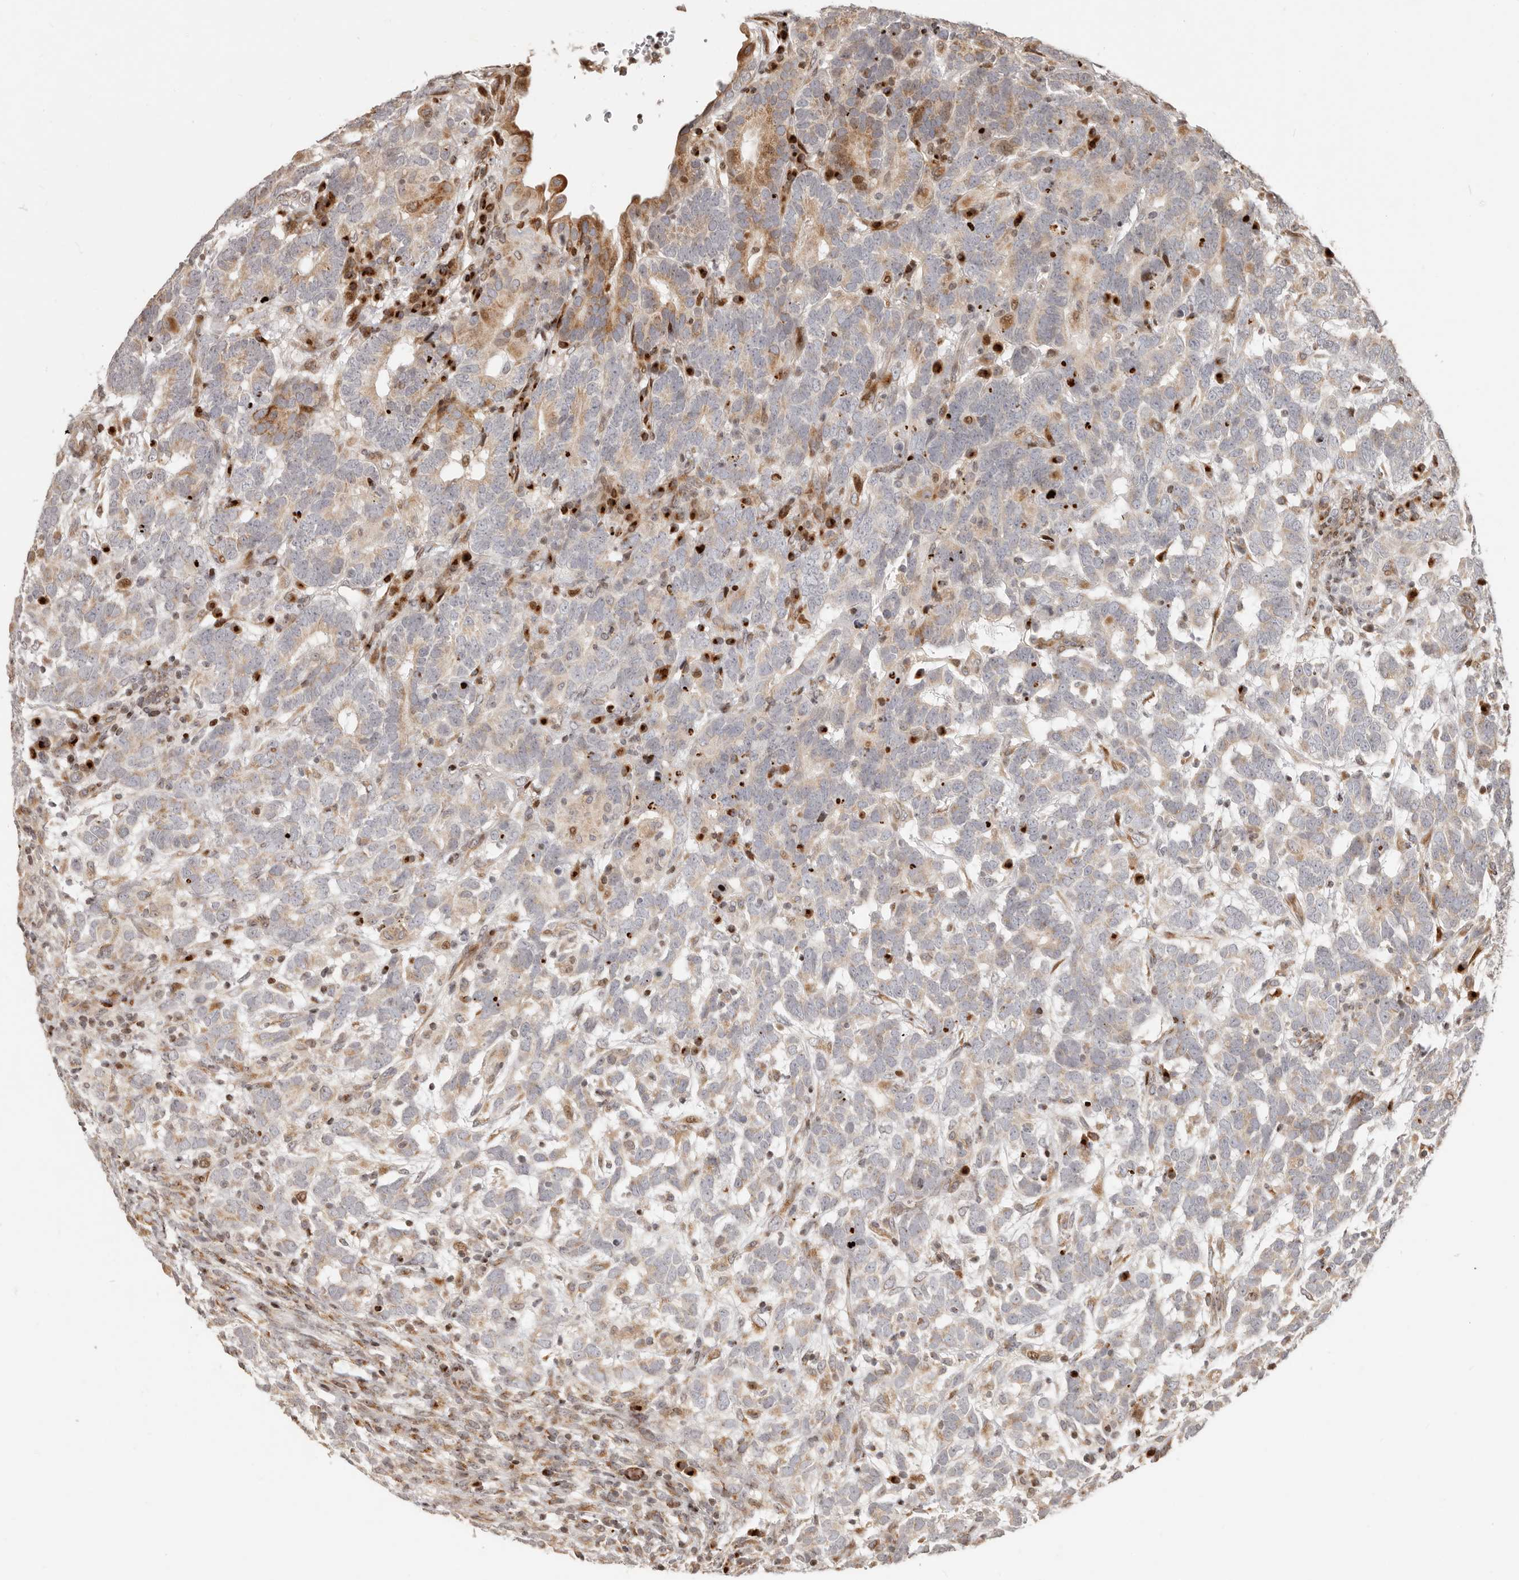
{"staining": {"intensity": "moderate", "quantity": "<25%", "location": "cytoplasmic/membranous"}, "tissue": "testis cancer", "cell_type": "Tumor cells", "image_type": "cancer", "snomed": [{"axis": "morphology", "description": "Carcinoma, Embryonal, NOS"}, {"axis": "topography", "description": "Testis"}], "caption": "Moderate cytoplasmic/membranous positivity is appreciated in approximately <25% of tumor cells in testis cancer.", "gene": "TRIM4", "patient": {"sex": "male", "age": 26}}